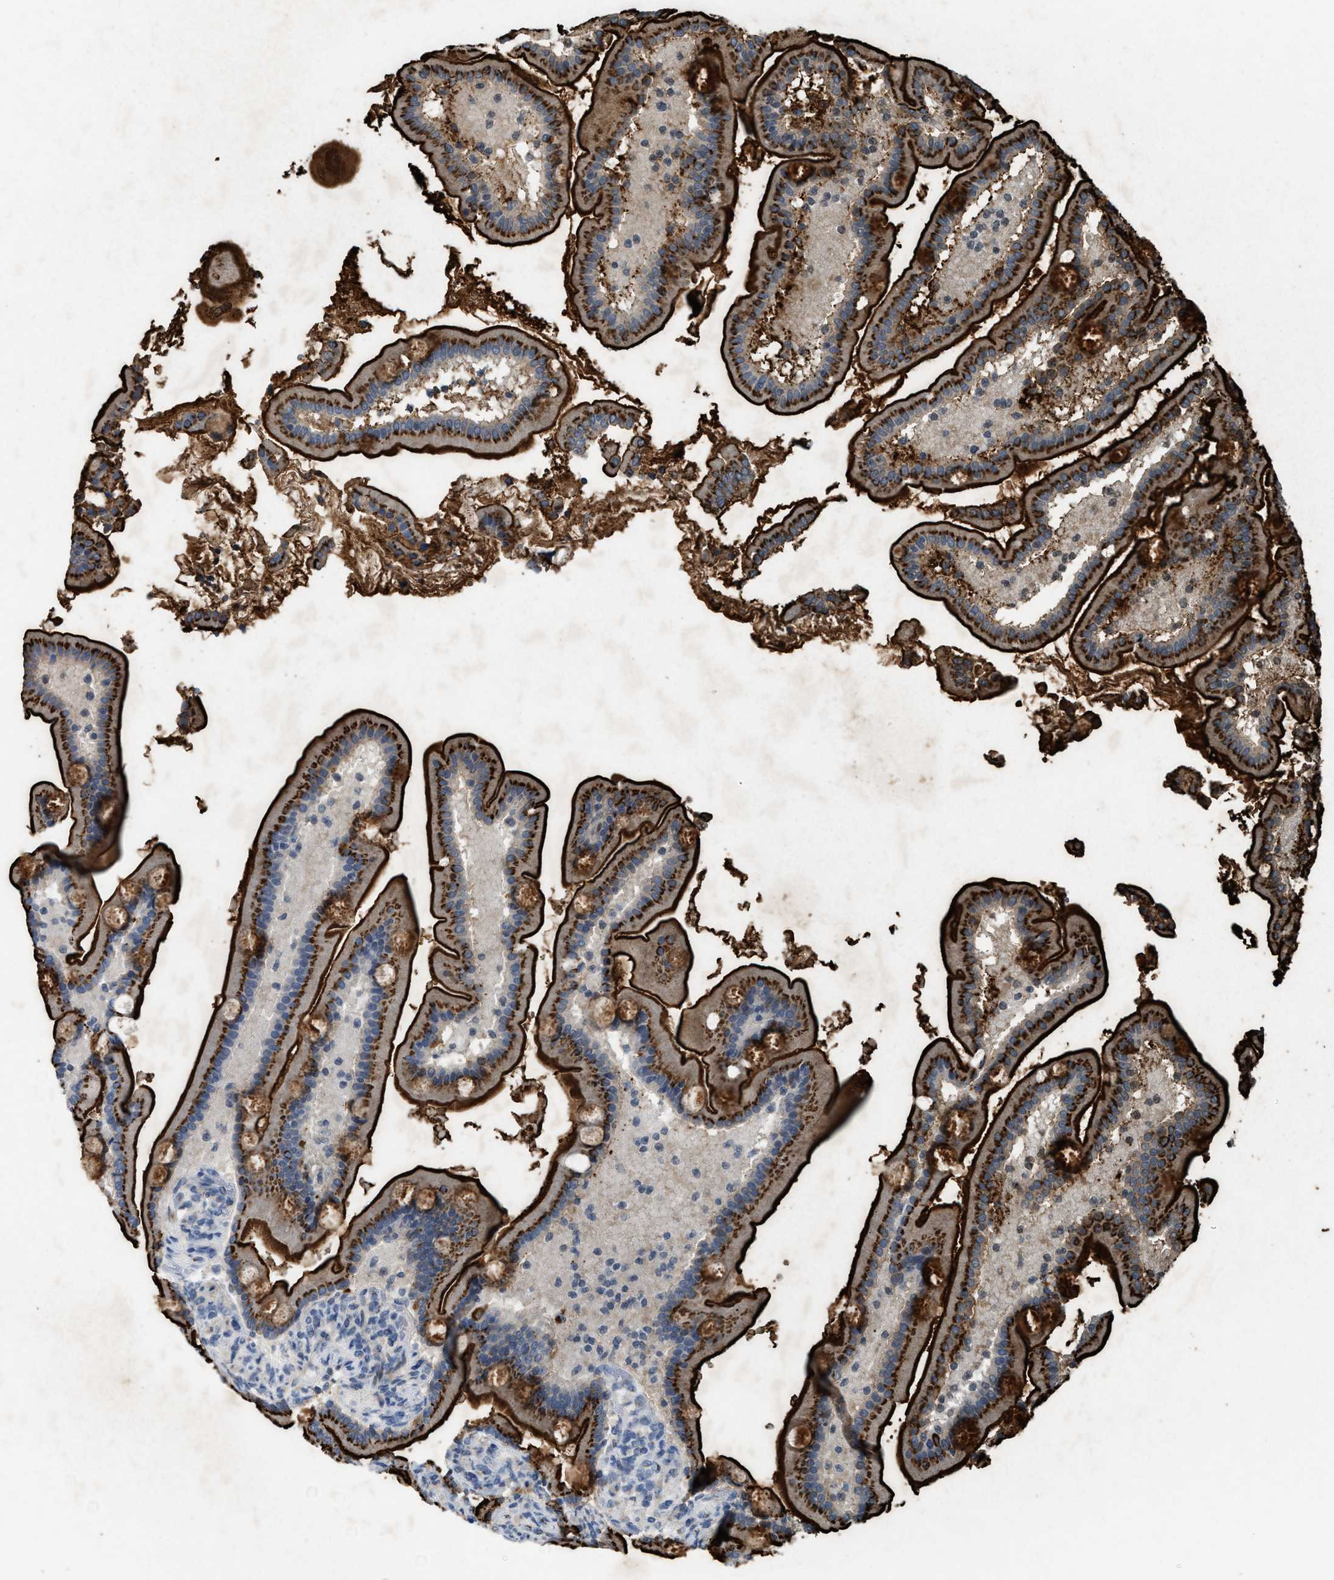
{"staining": {"intensity": "strong", "quantity": "25%-75%", "location": "cytoplasmic/membranous"}, "tissue": "duodenum", "cell_type": "Glandular cells", "image_type": "normal", "snomed": [{"axis": "morphology", "description": "Normal tissue, NOS"}, {"axis": "topography", "description": "Duodenum"}], "caption": "Immunohistochemistry (IHC) photomicrograph of benign duodenum: human duodenum stained using immunohistochemistry exhibits high levels of strong protein expression localized specifically in the cytoplasmic/membranous of glandular cells, appearing as a cytoplasmic/membranous brown color.", "gene": "SLC5A5", "patient": {"sex": "male", "age": 54}}